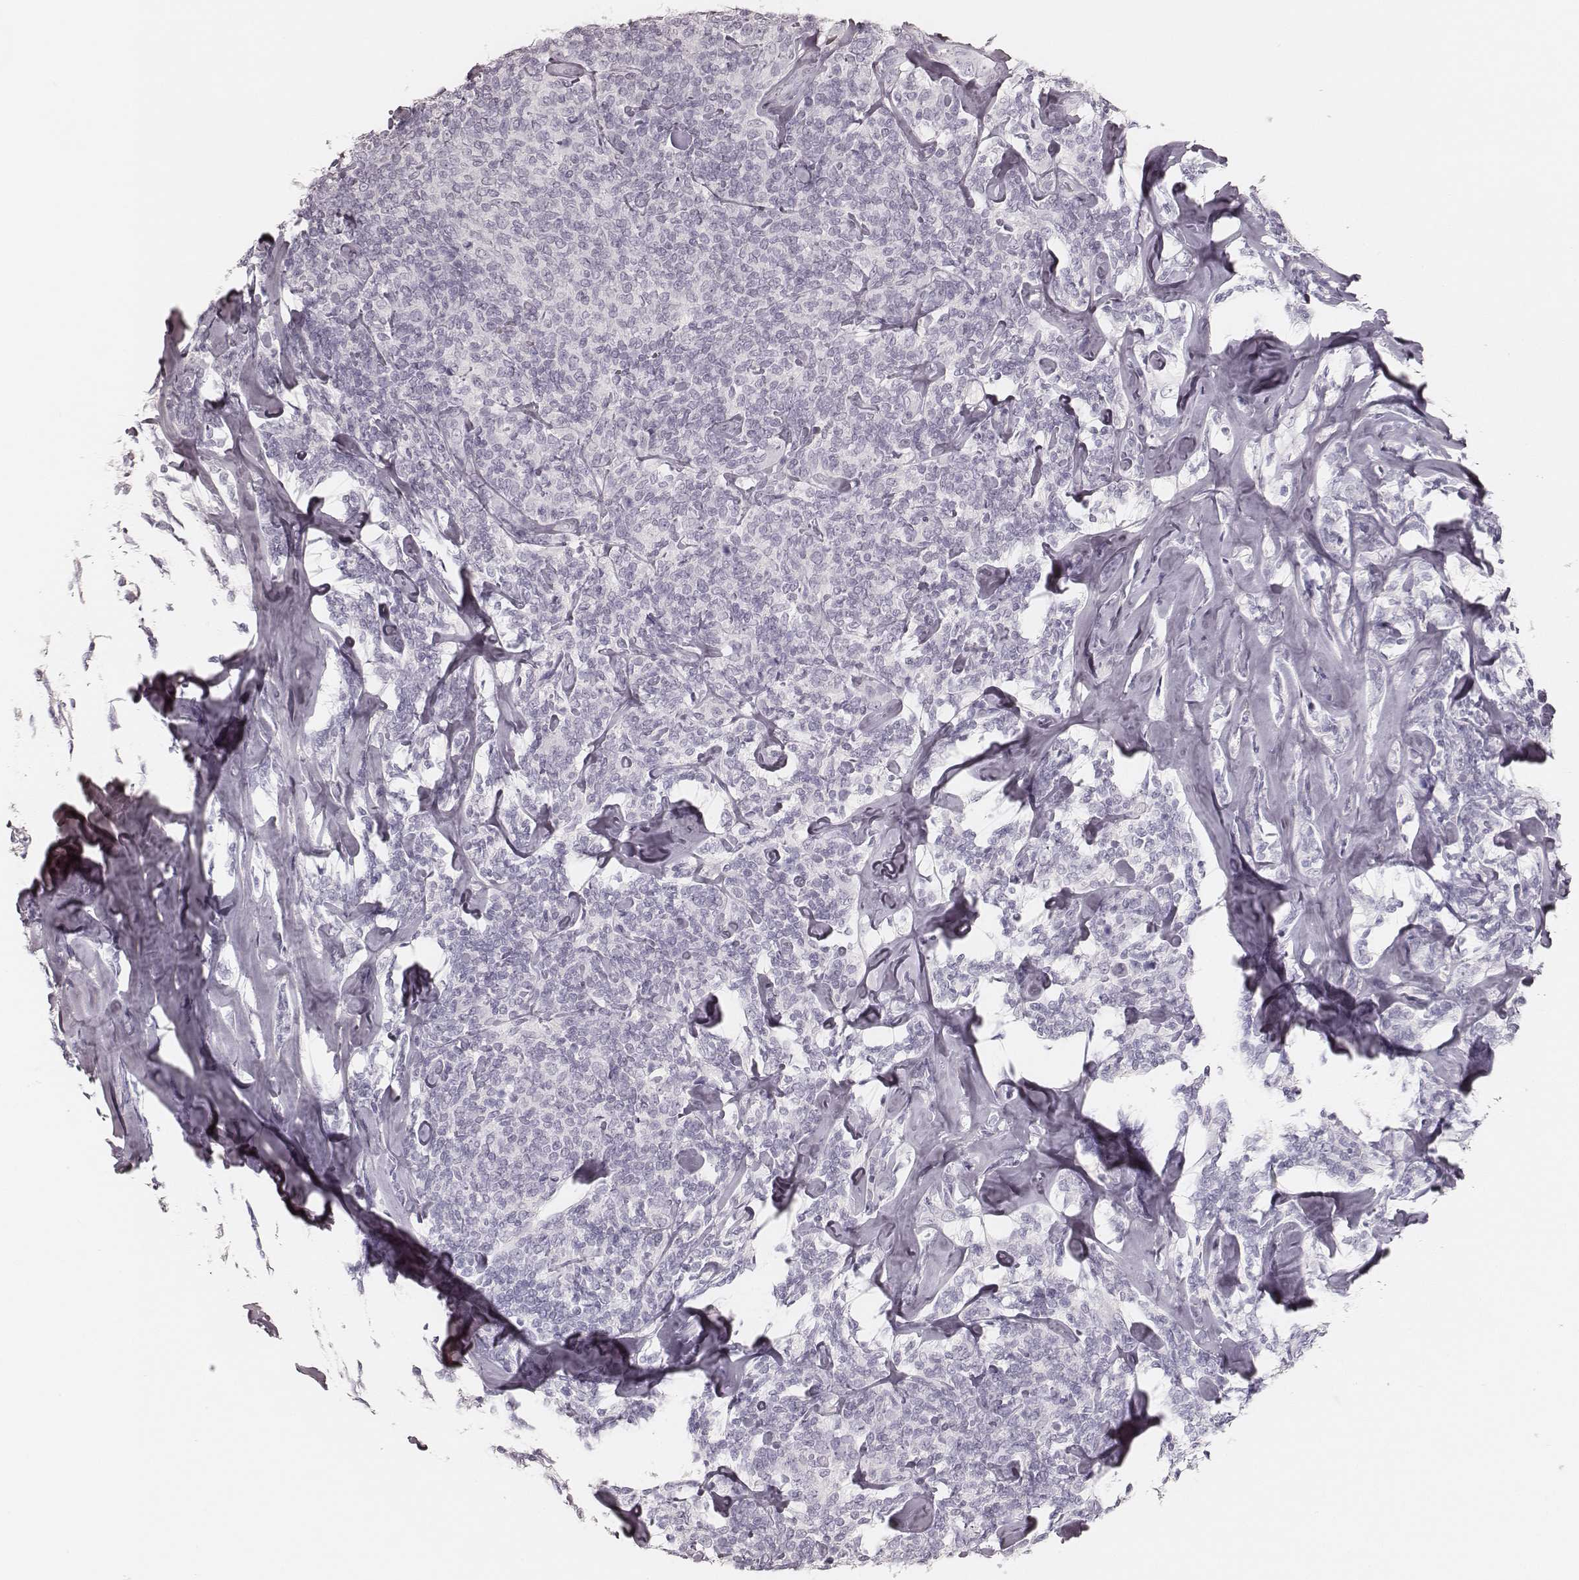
{"staining": {"intensity": "negative", "quantity": "none", "location": "none"}, "tissue": "lymphoma", "cell_type": "Tumor cells", "image_type": "cancer", "snomed": [{"axis": "morphology", "description": "Malignant lymphoma, non-Hodgkin's type, Low grade"}, {"axis": "topography", "description": "Lymph node"}], "caption": "DAB (3,3'-diaminobenzidine) immunohistochemical staining of lymphoma reveals no significant expression in tumor cells. (Stains: DAB immunohistochemistry (IHC) with hematoxylin counter stain, Microscopy: brightfield microscopy at high magnification).", "gene": "KRT82", "patient": {"sex": "female", "age": 56}}